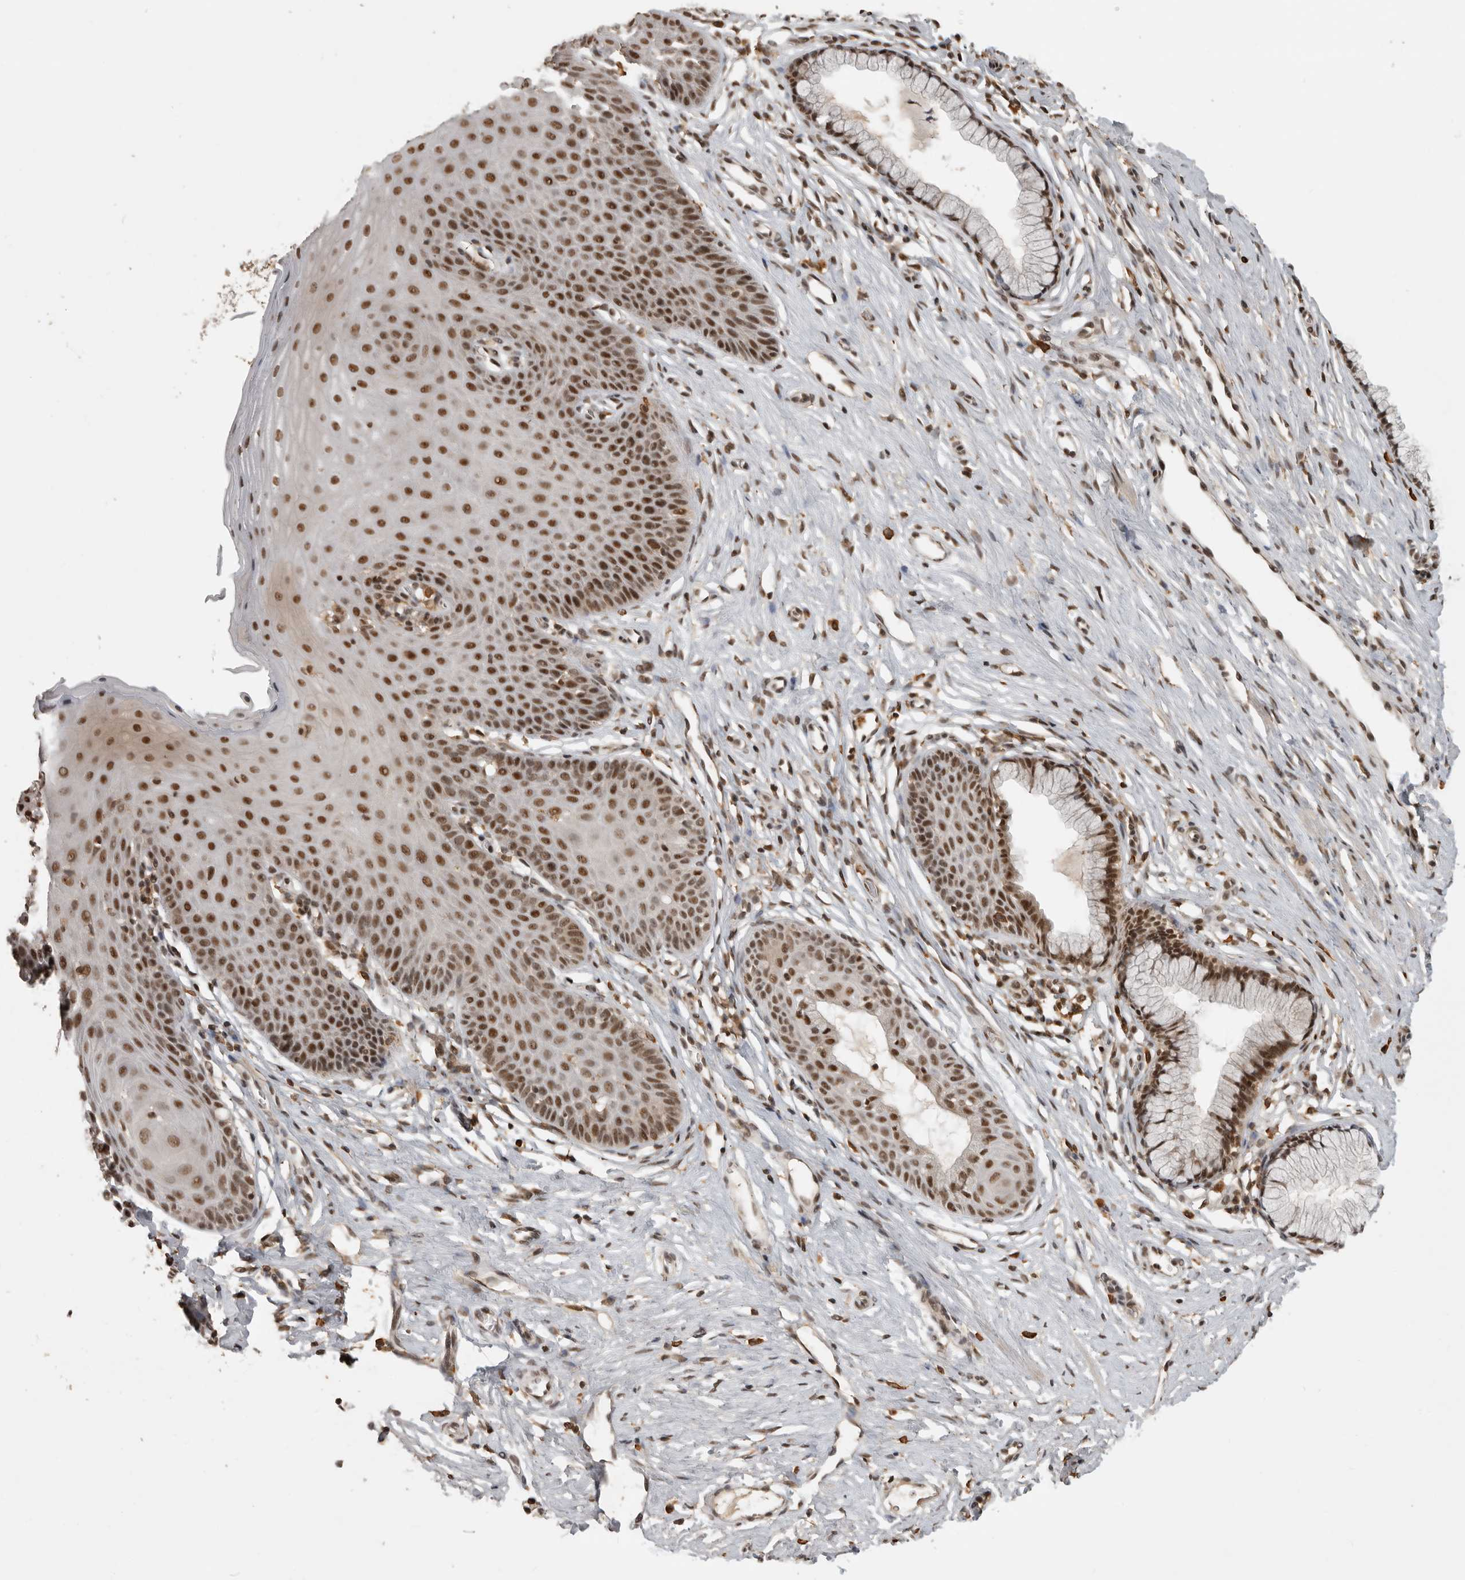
{"staining": {"intensity": "moderate", "quantity": ">75%", "location": "nuclear"}, "tissue": "cervix", "cell_type": "Glandular cells", "image_type": "normal", "snomed": [{"axis": "morphology", "description": "Normal tissue, NOS"}, {"axis": "topography", "description": "Cervix"}], "caption": "Moderate nuclear positivity is seen in approximately >75% of glandular cells in normal cervix.", "gene": "CBLL1", "patient": {"sex": "female", "age": 36}}